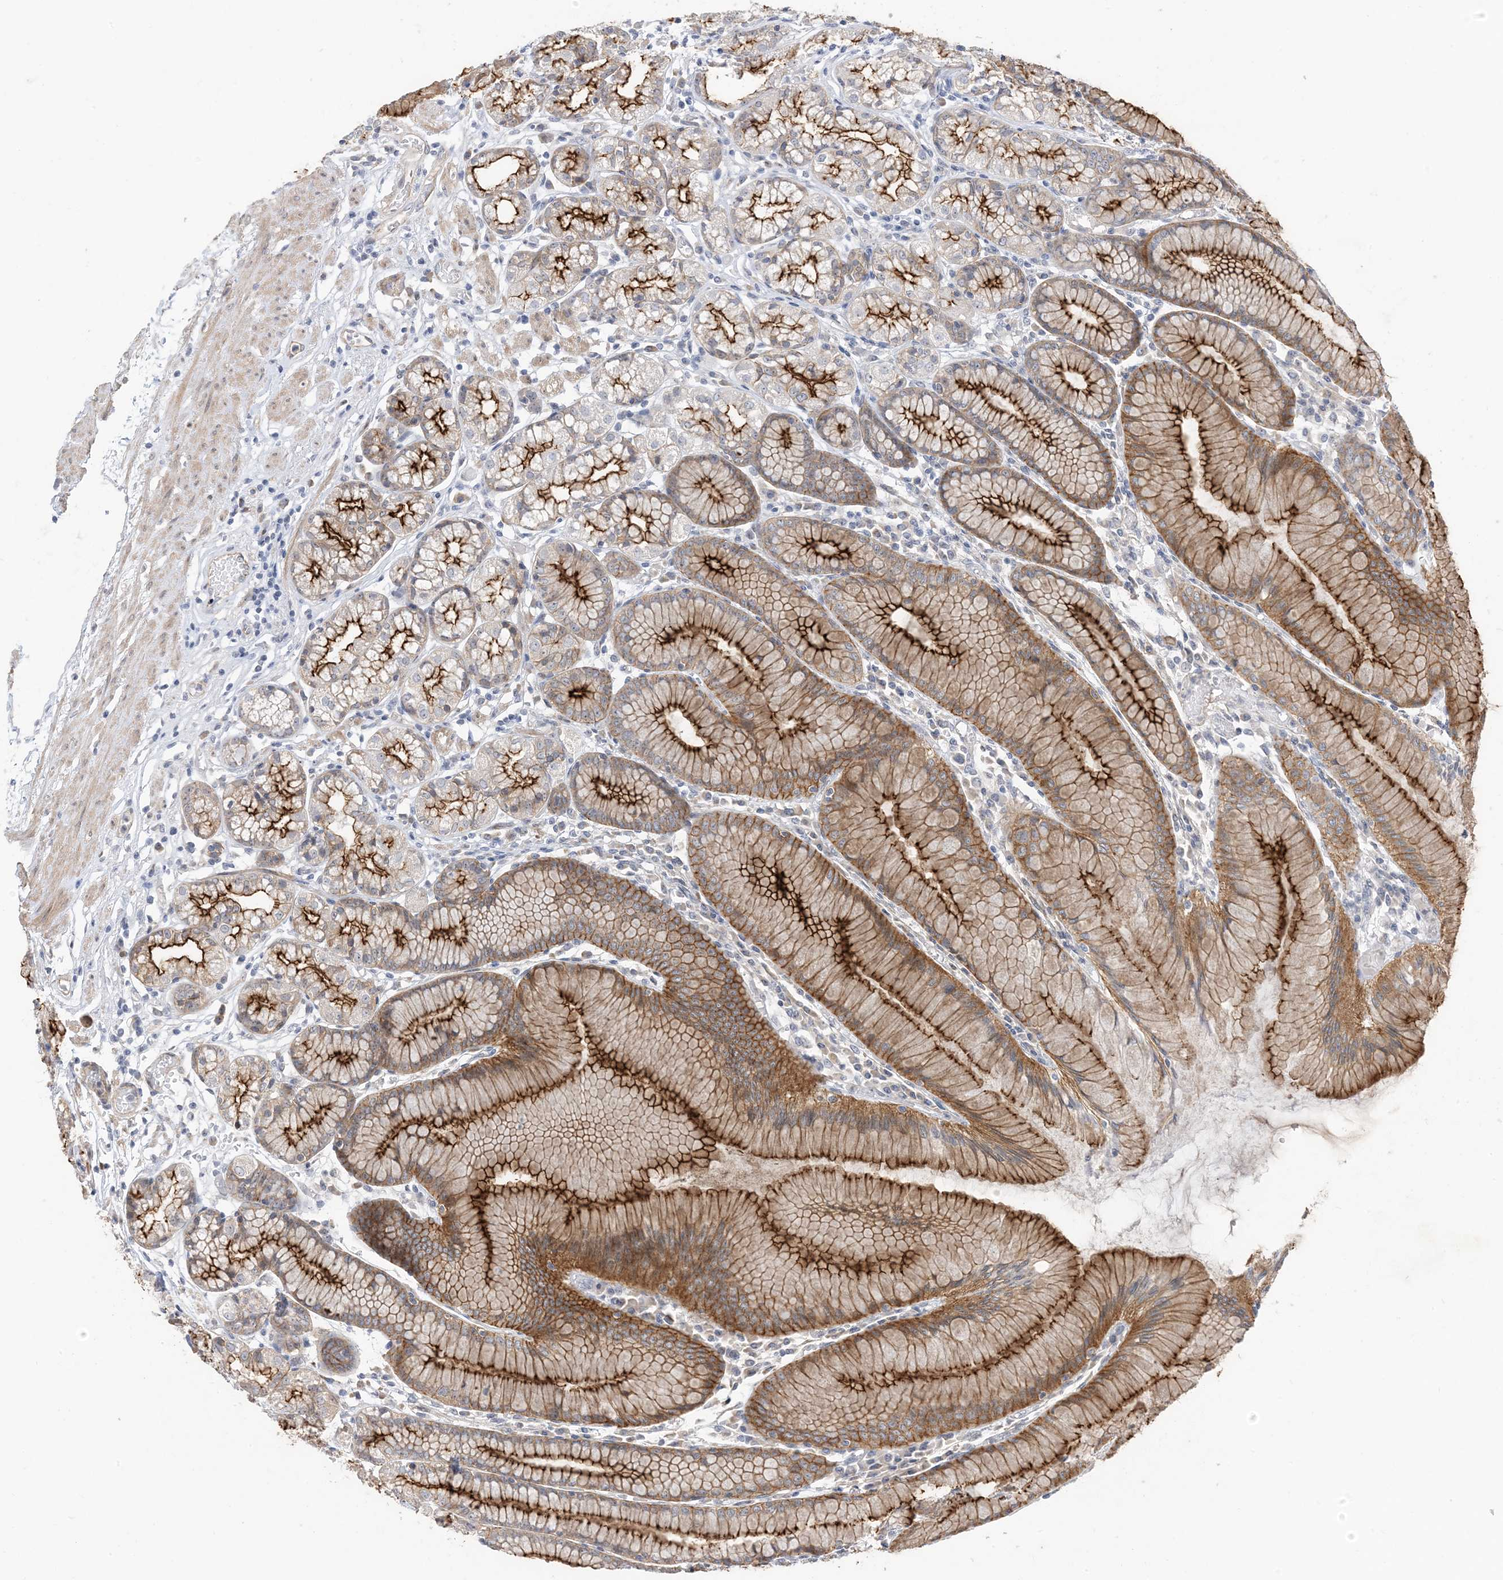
{"staining": {"intensity": "strong", "quantity": ">75%", "location": "cytoplasmic/membranous"}, "tissue": "stomach", "cell_type": "Glandular cells", "image_type": "normal", "snomed": [{"axis": "morphology", "description": "Normal tissue, NOS"}, {"axis": "topography", "description": "Stomach"}], "caption": "Protein staining by immunohistochemistry reveals strong cytoplasmic/membranous expression in about >75% of glandular cells in unremarkable stomach.", "gene": "IL36B", "patient": {"sex": "female", "age": 57}}